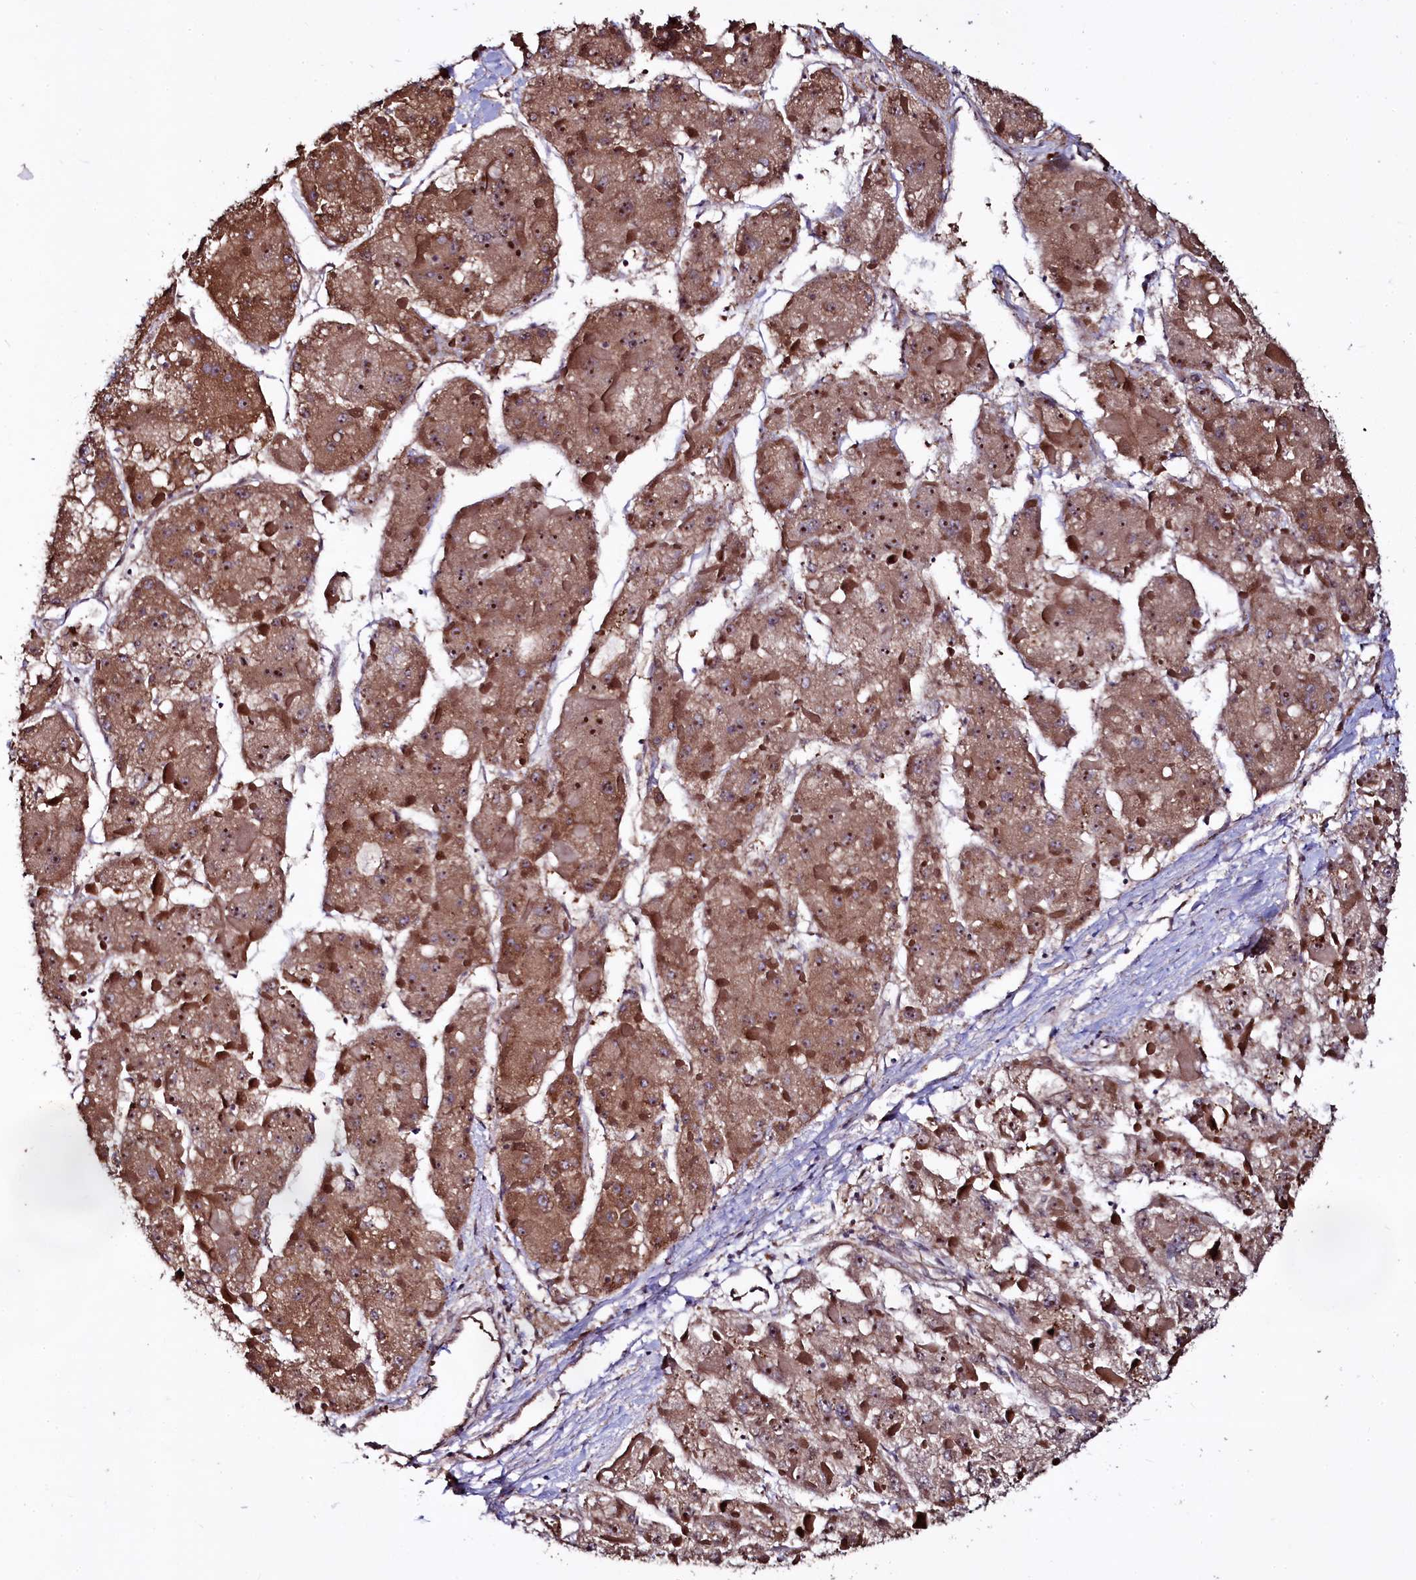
{"staining": {"intensity": "moderate", "quantity": ">75%", "location": "cytoplasmic/membranous,nuclear"}, "tissue": "liver cancer", "cell_type": "Tumor cells", "image_type": "cancer", "snomed": [{"axis": "morphology", "description": "Carcinoma, Hepatocellular, NOS"}, {"axis": "topography", "description": "Liver"}], "caption": "Immunohistochemistry histopathology image of human liver hepatocellular carcinoma stained for a protein (brown), which demonstrates medium levels of moderate cytoplasmic/membranous and nuclear staining in approximately >75% of tumor cells.", "gene": "USPL1", "patient": {"sex": "female", "age": 73}}